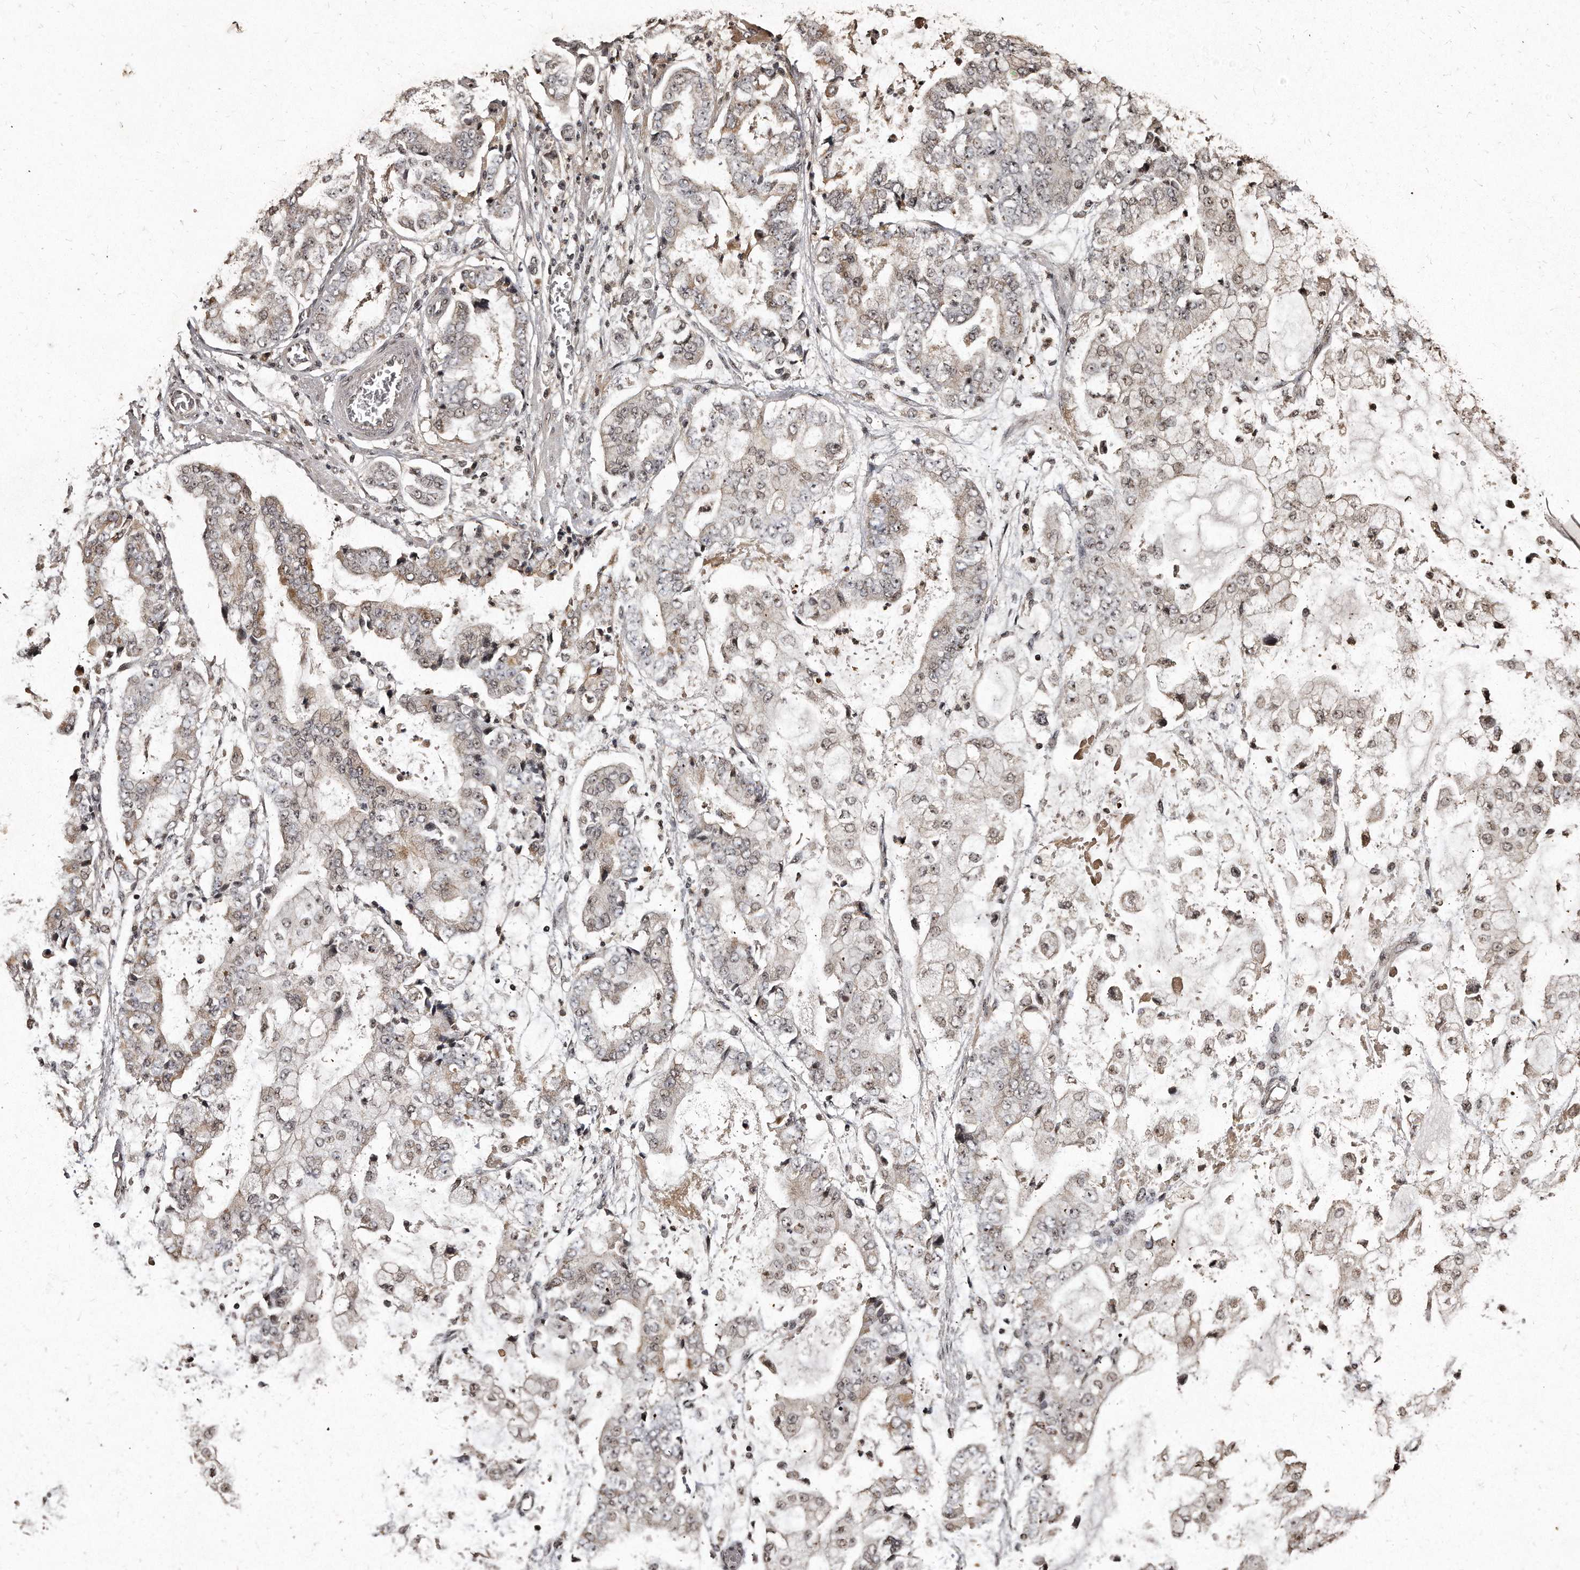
{"staining": {"intensity": "weak", "quantity": ">75%", "location": "cytoplasmic/membranous,nuclear"}, "tissue": "stomach cancer", "cell_type": "Tumor cells", "image_type": "cancer", "snomed": [{"axis": "morphology", "description": "Adenocarcinoma, NOS"}, {"axis": "topography", "description": "Stomach"}], "caption": "IHC of adenocarcinoma (stomach) displays low levels of weak cytoplasmic/membranous and nuclear positivity in about >75% of tumor cells.", "gene": "TSHR", "patient": {"sex": "male", "age": 76}}